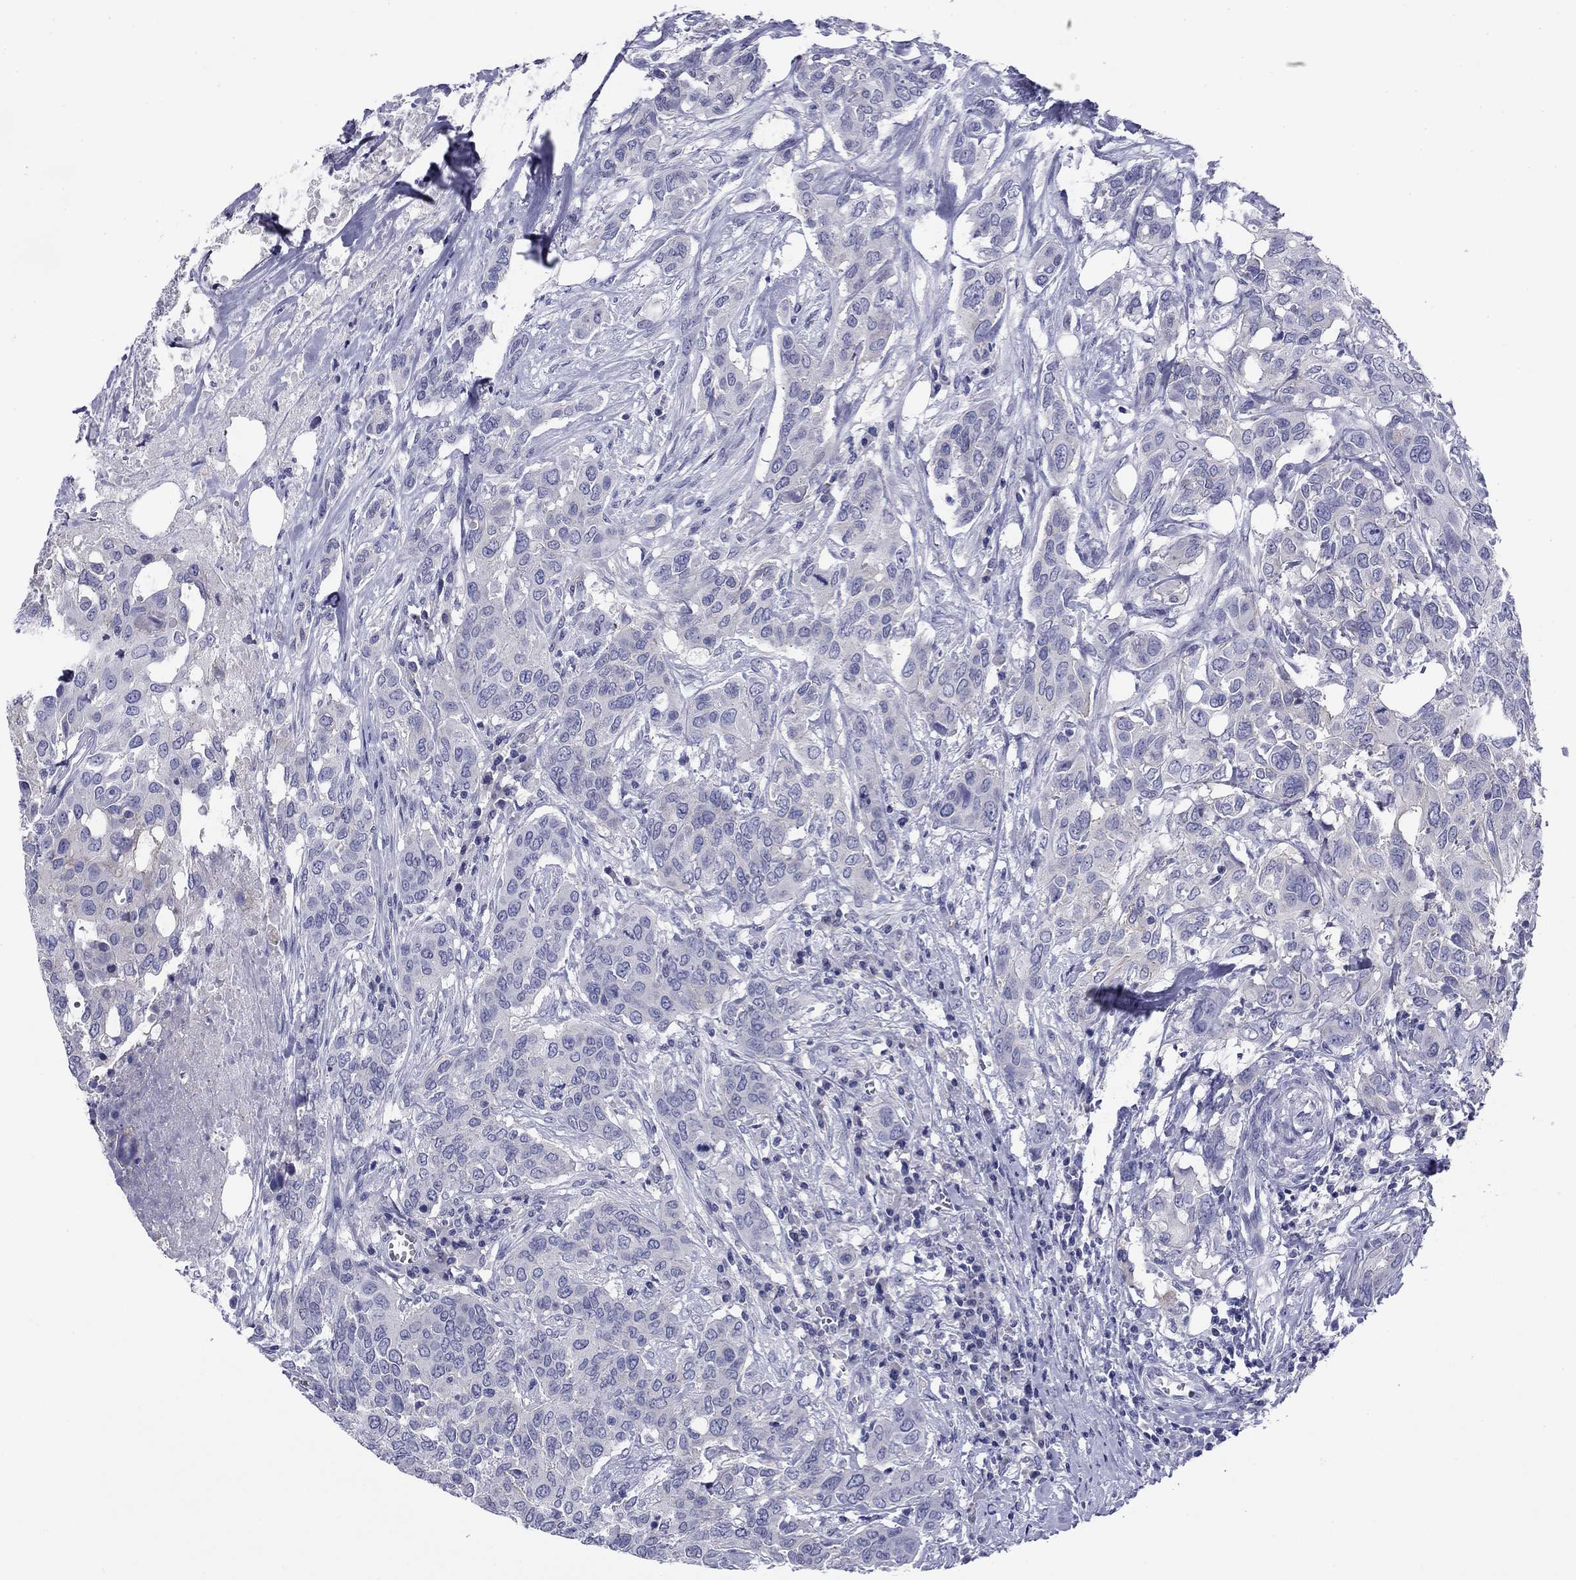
{"staining": {"intensity": "negative", "quantity": "none", "location": "none"}, "tissue": "urothelial cancer", "cell_type": "Tumor cells", "image_type": "cancer", "snomed": [{"axis": "morphology", "description": "Urothelial carcinoma, NOS"}, {"axis": "morphology", "description": "Urothelial carcinoma, High grade"}, {"axis": "topography", "description": "Urinary bladder"}], "caption": "An image of human transitional cell carcinoma is negative for staining in tumor cells.", "gene": "ABCC2", "patient": {"sex": "male", "age": 63}}